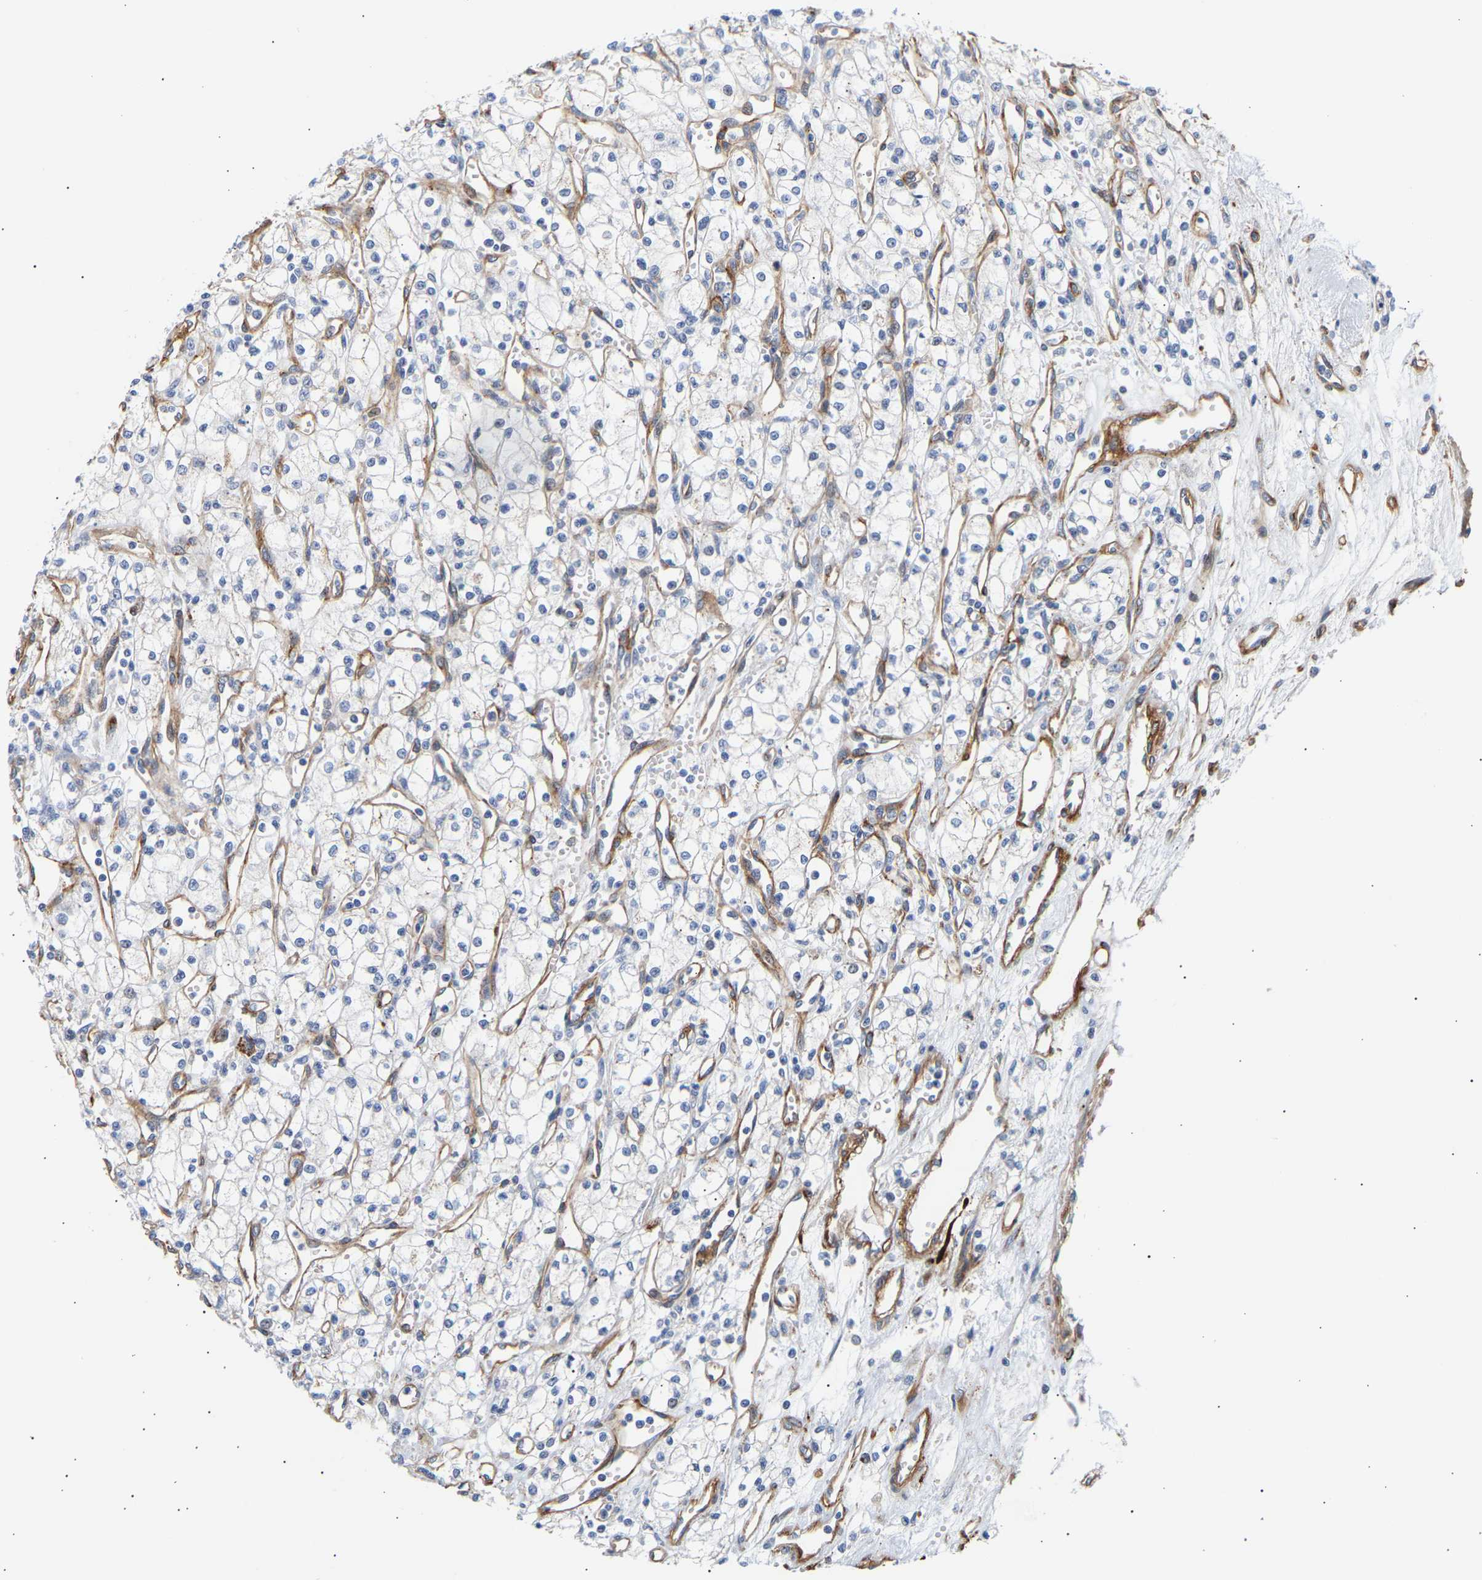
{"staining": {"intensity": "negative", "quantity": "none", "location": "none"}, "tissue": "renal cancer", "cell_type": "Tumor cells", "image_type": "cancer", "snomed": [{"axis": "morphology", "description": "Adenocarcinoma, NOS"}, {"axis": "topography", "description": "Kidney"}], "caption": "An immunohistochemistry (IHC) histopathology image of renal cancer (adenocarcinoma) is shown. There is no staining in tumor cells of renal cancer (adenocarcinoma).", "gene": "IGFBP7", "patient": {"sex": "male", "age": 59}}